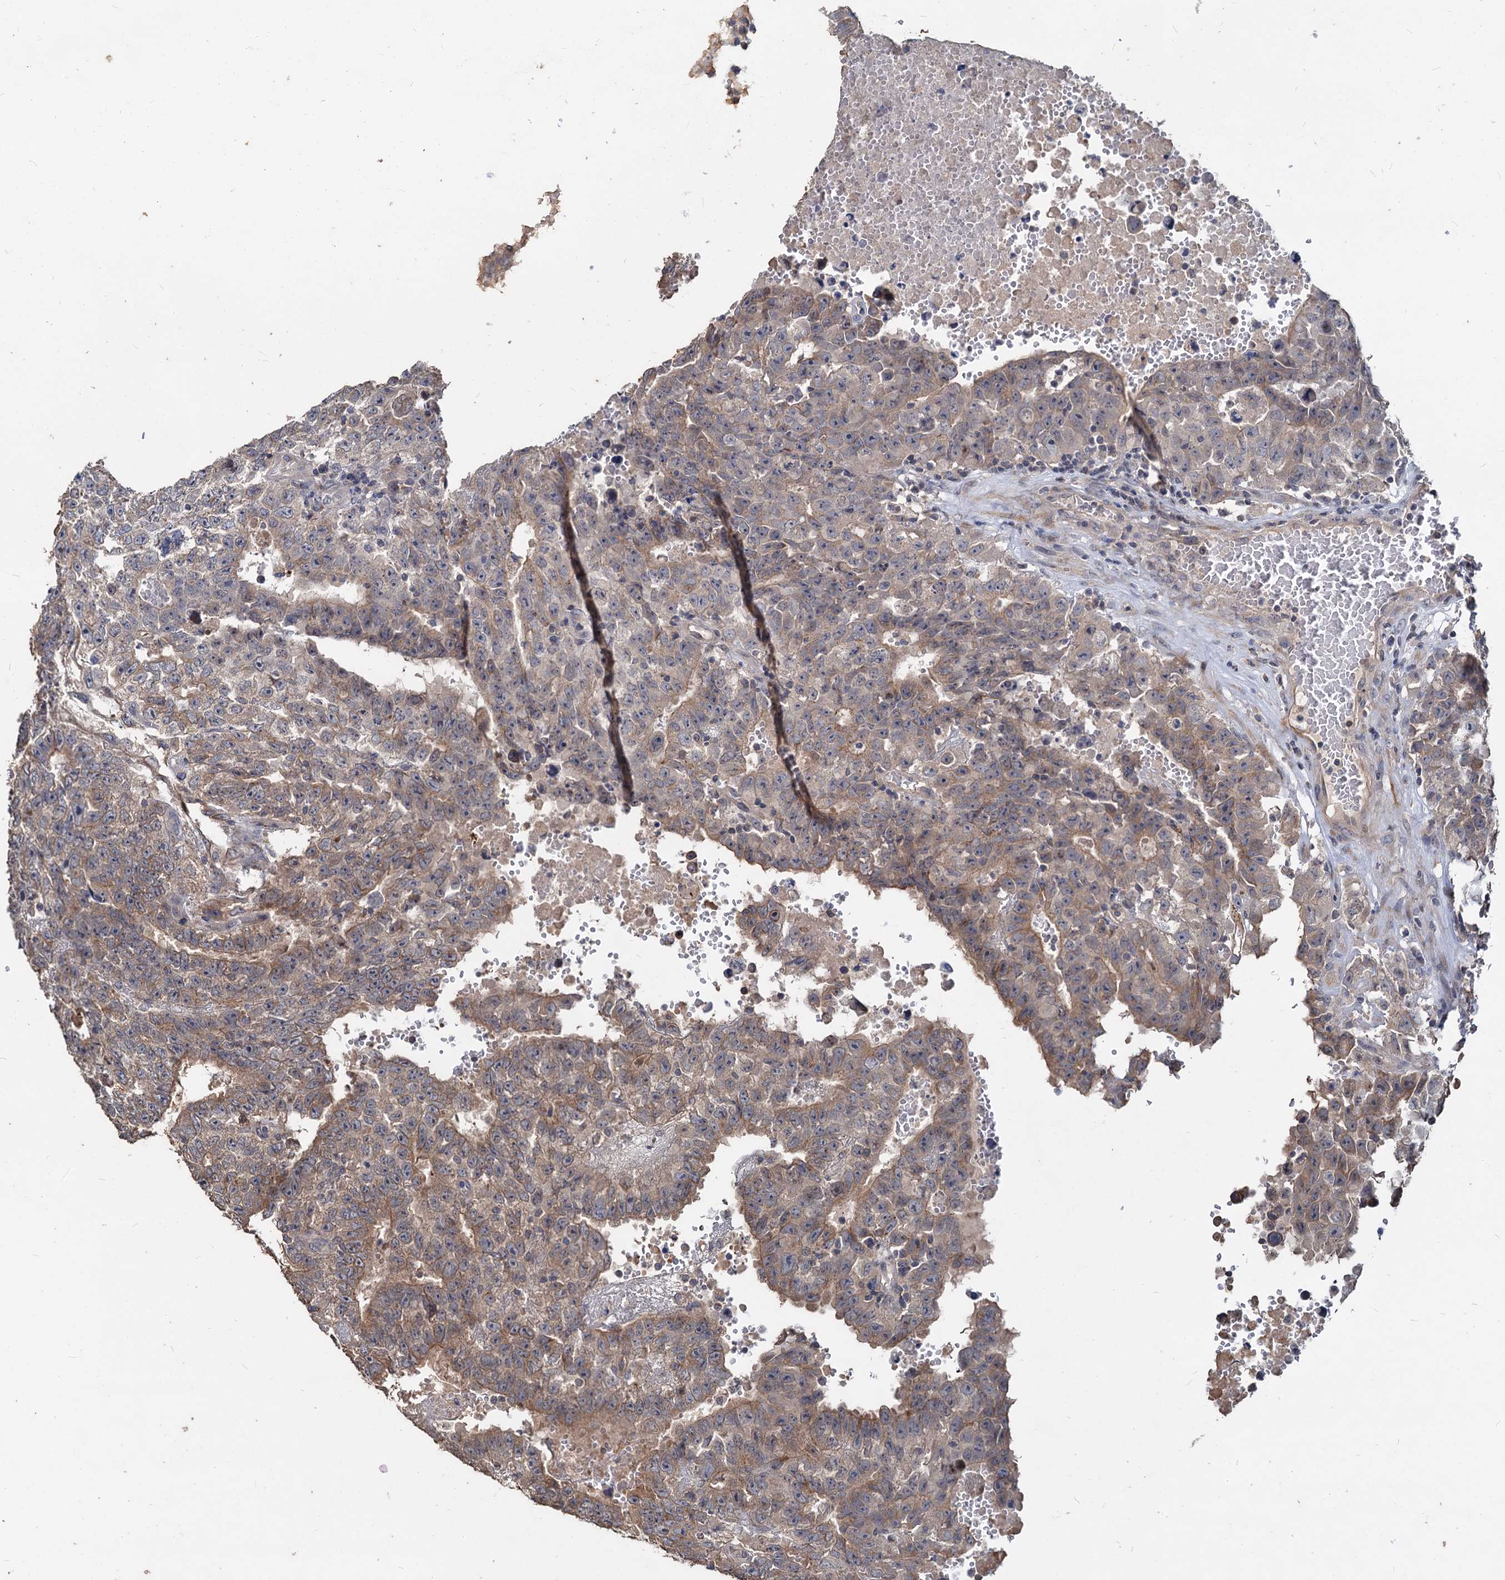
{"staining": {"intensity": "weak", "quantity": "25%-75%", "location": "cytoplasmic/membranous"}, "tissue": "testis cancer", "cell_type": "Tumor cells", "image_type": "cancer", "snomed": [{"axis": "morphology", "description": "Carcinoma, Embryonal, NOS"}, {"axis": "topography", "description": "Testis"}], "caption": "DAB (3,3'-diaminobenzidine) immunohistochemical staining of testis embryonal carcinoma reveals weak cytoplasmic/membranous protein staining in approximately 25%-75% of tumor cells. (Brightfield microscopy of DAB IHC at high magnification).", "gene": "DEPDC4", "patient": {"sex": "male", "age": 25}}